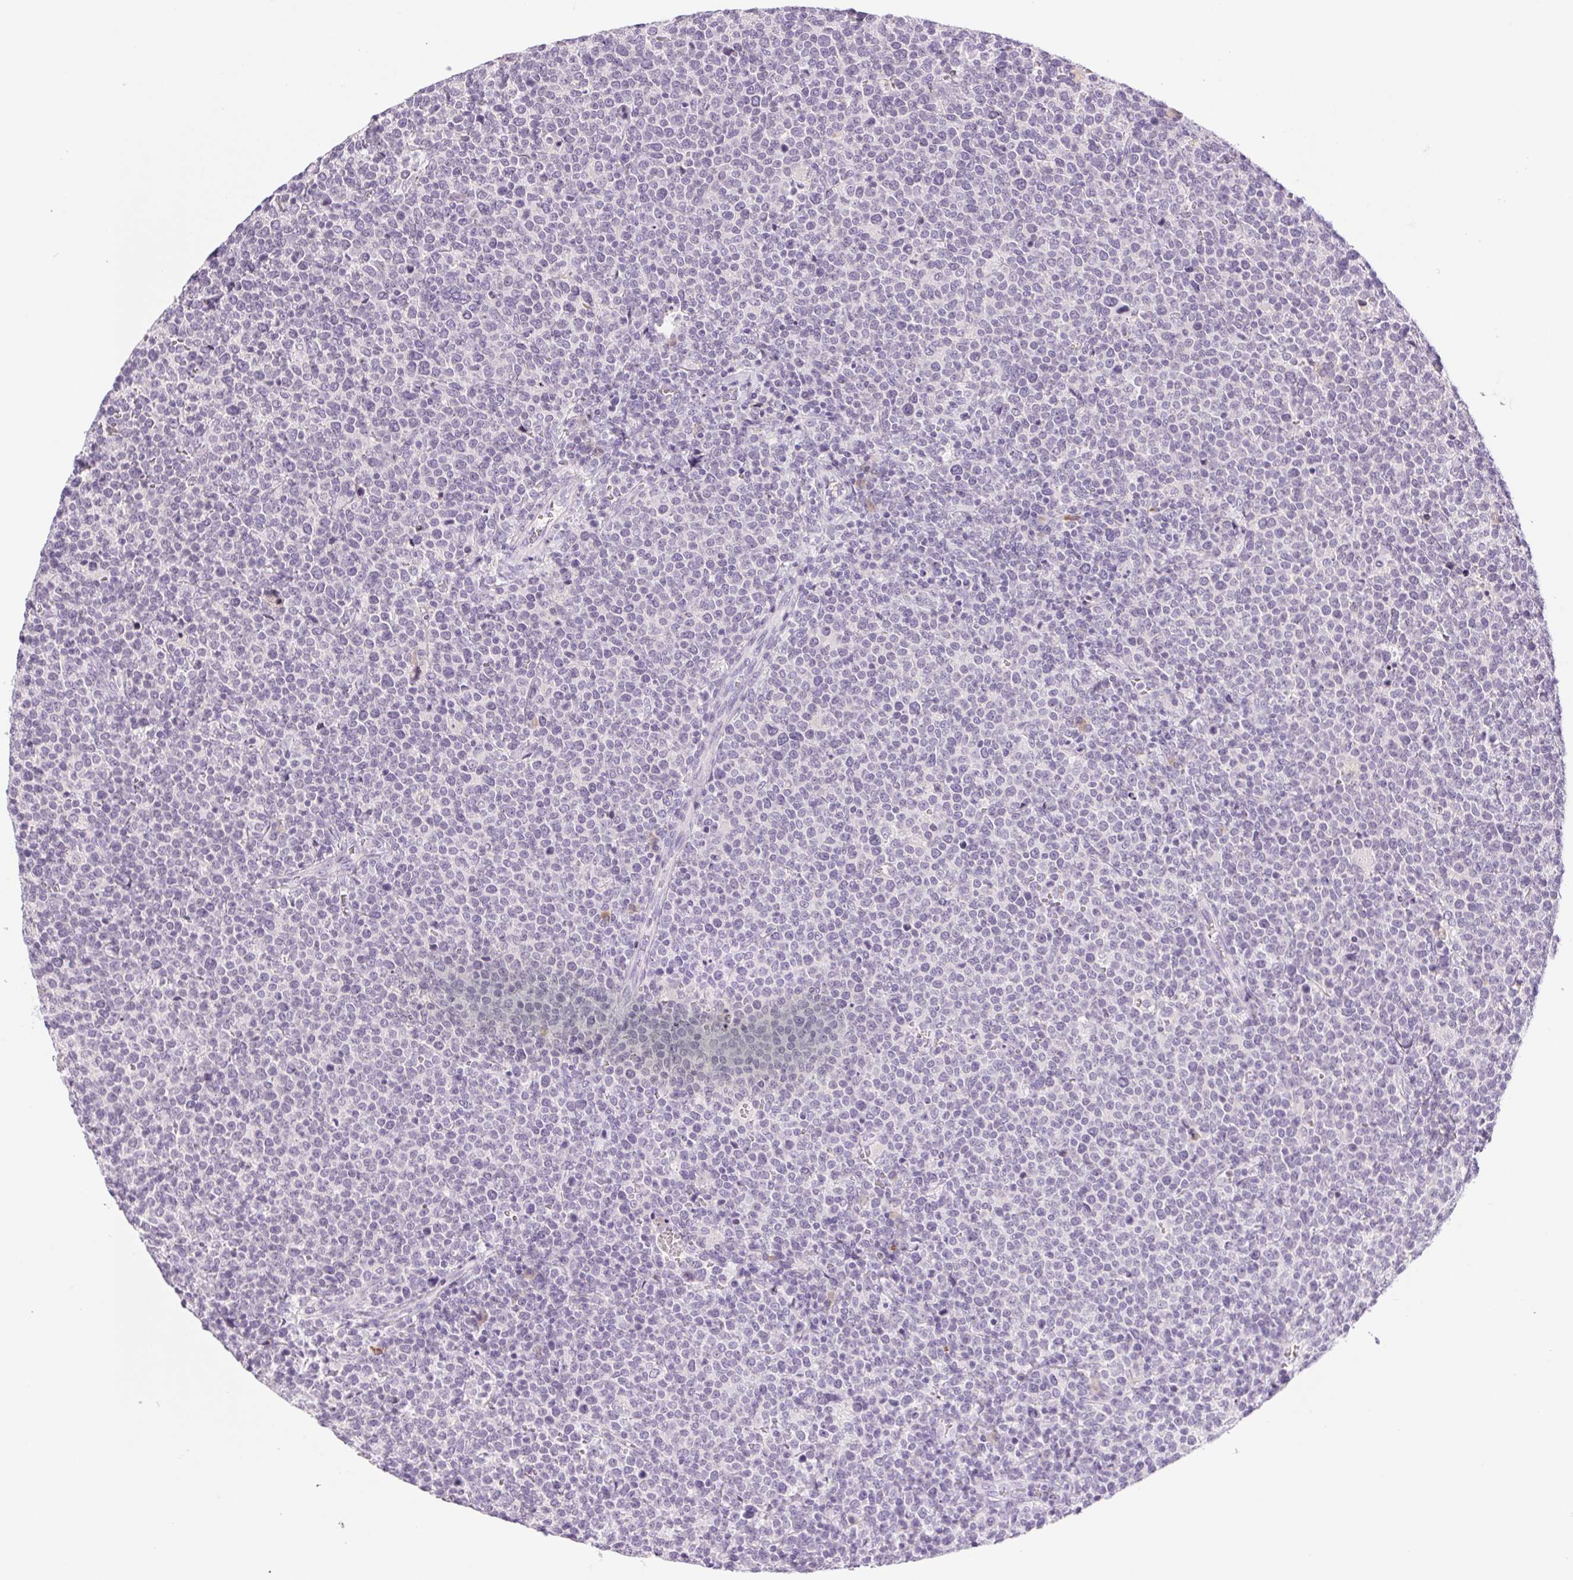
{"staining": {"intensity": "negative", "quantity": "none", "location": "none"}, "tissue": "lymphoma", "cell_type": "Tumor cells", "image_type": "cancer", "snomed": [{"axis": "morphology", "description": "Malignant lymphoma, non-Hodgkin's type, High grade"}, {"axis": "topography", "description": "Lymph node"}], "caption": "Immunohistochemistry (IHC) of human high-grade malignant lymphoma, non-Hodgkin's type displays no positivity in tumor cells.", "gene": "IFIT1B", "patient": {"sex": "male", "age": 61}}